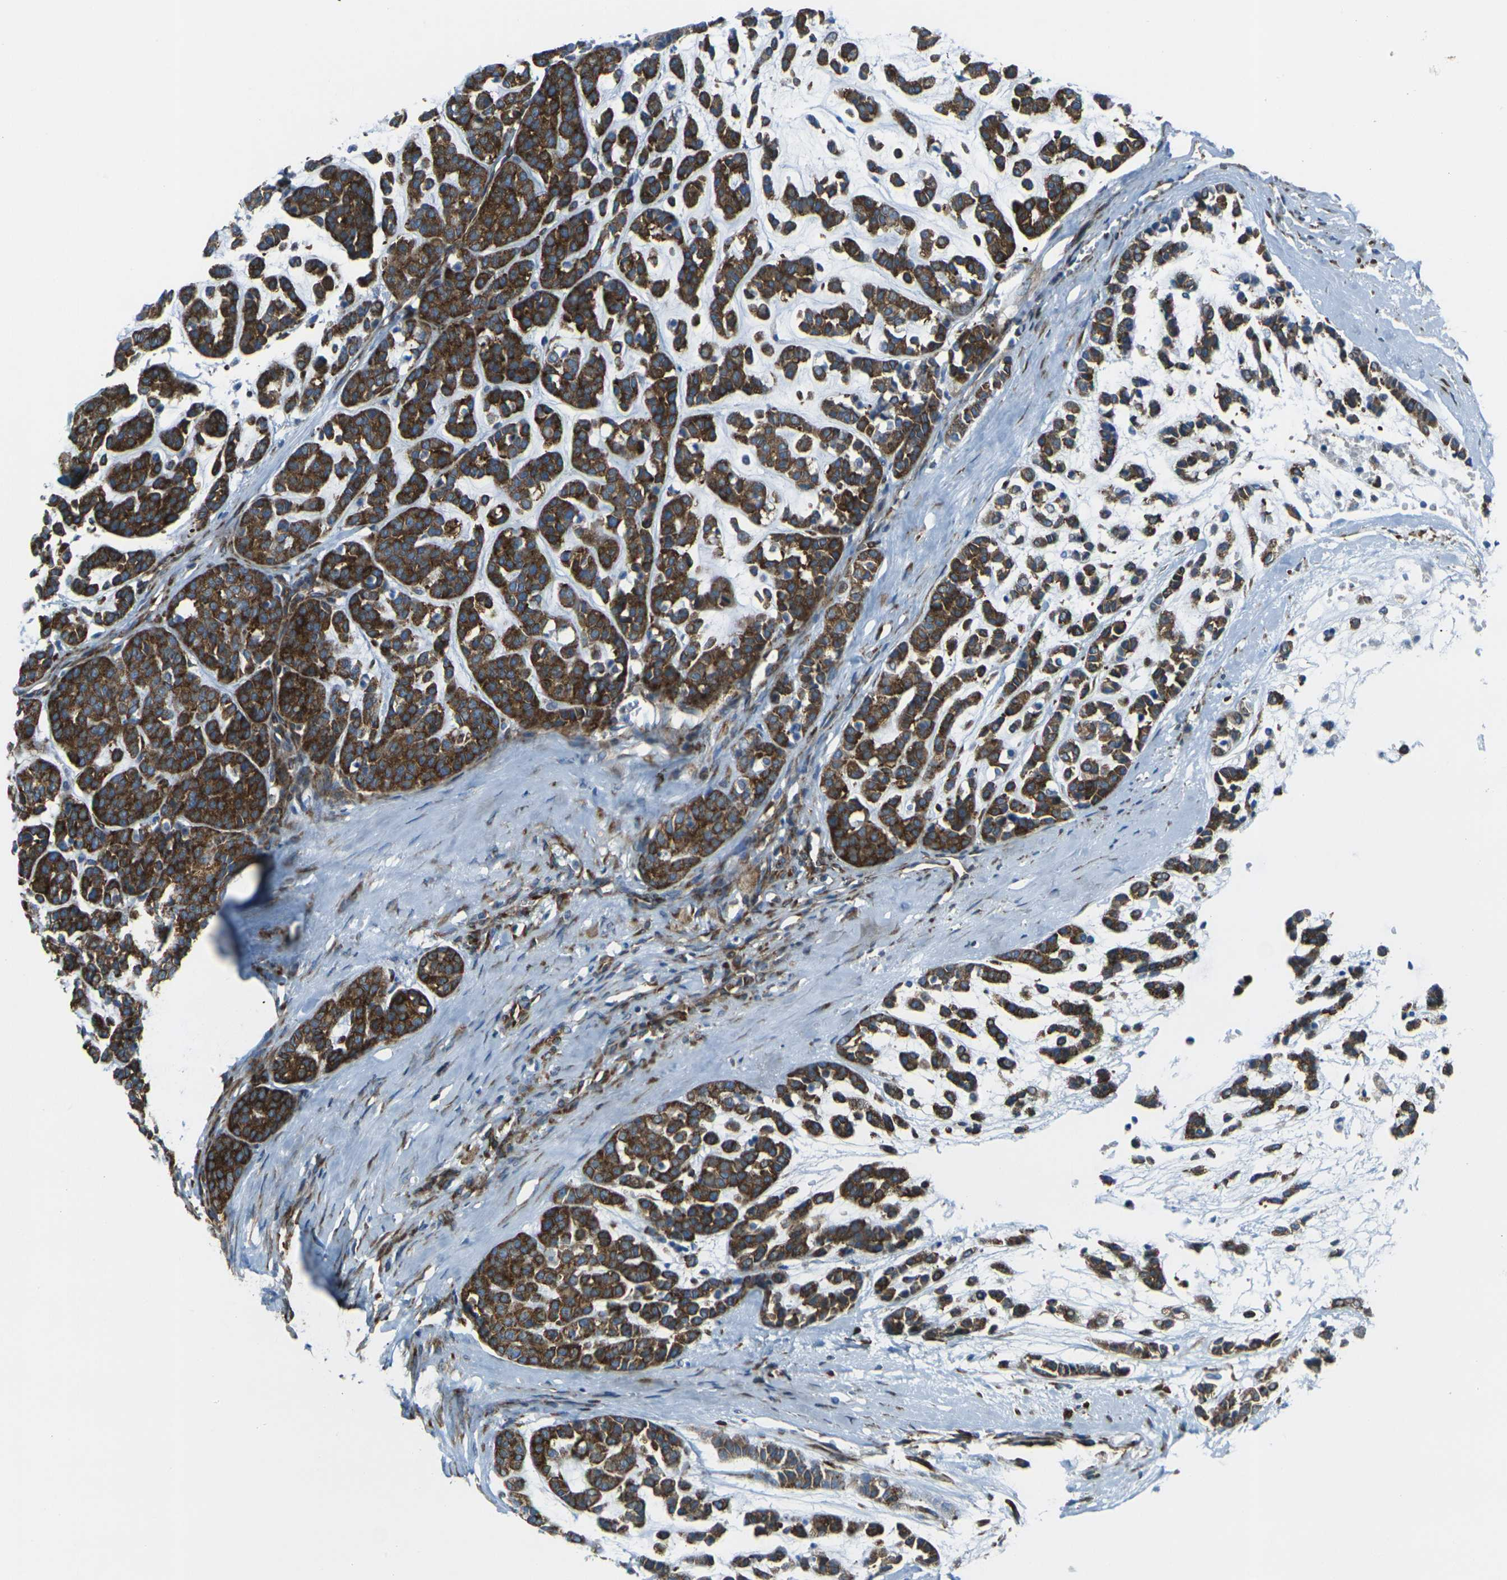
{"staining": {"intensity": "strong", "quantity": ">75%", "location": "cytoplasmic/membranous"}, "tissue": "head and neck cancer", "cell_type": "Tumor cells", "image_type": "cancer", "snomed": [{"axis": "morphology", "description": "Adenocarcinoma, NOS"}, {"axis": "morphology", "description": "Adenoma, NOS"}, {"axis": "topography", "description": "Head-Neck"}], "caption": "A high-resolution photomicrograph shows immunohistochemistry (IHC) staining of head and neck adenoma, which demonstrates strong cytoplasmic/membranous positivity in about >75% of tumor cells. (brown staining indicates protein expression, while blue staining denotes nuclei).", "gene": "CELSR2", "patient": {"sex": "female", "age": 55}}